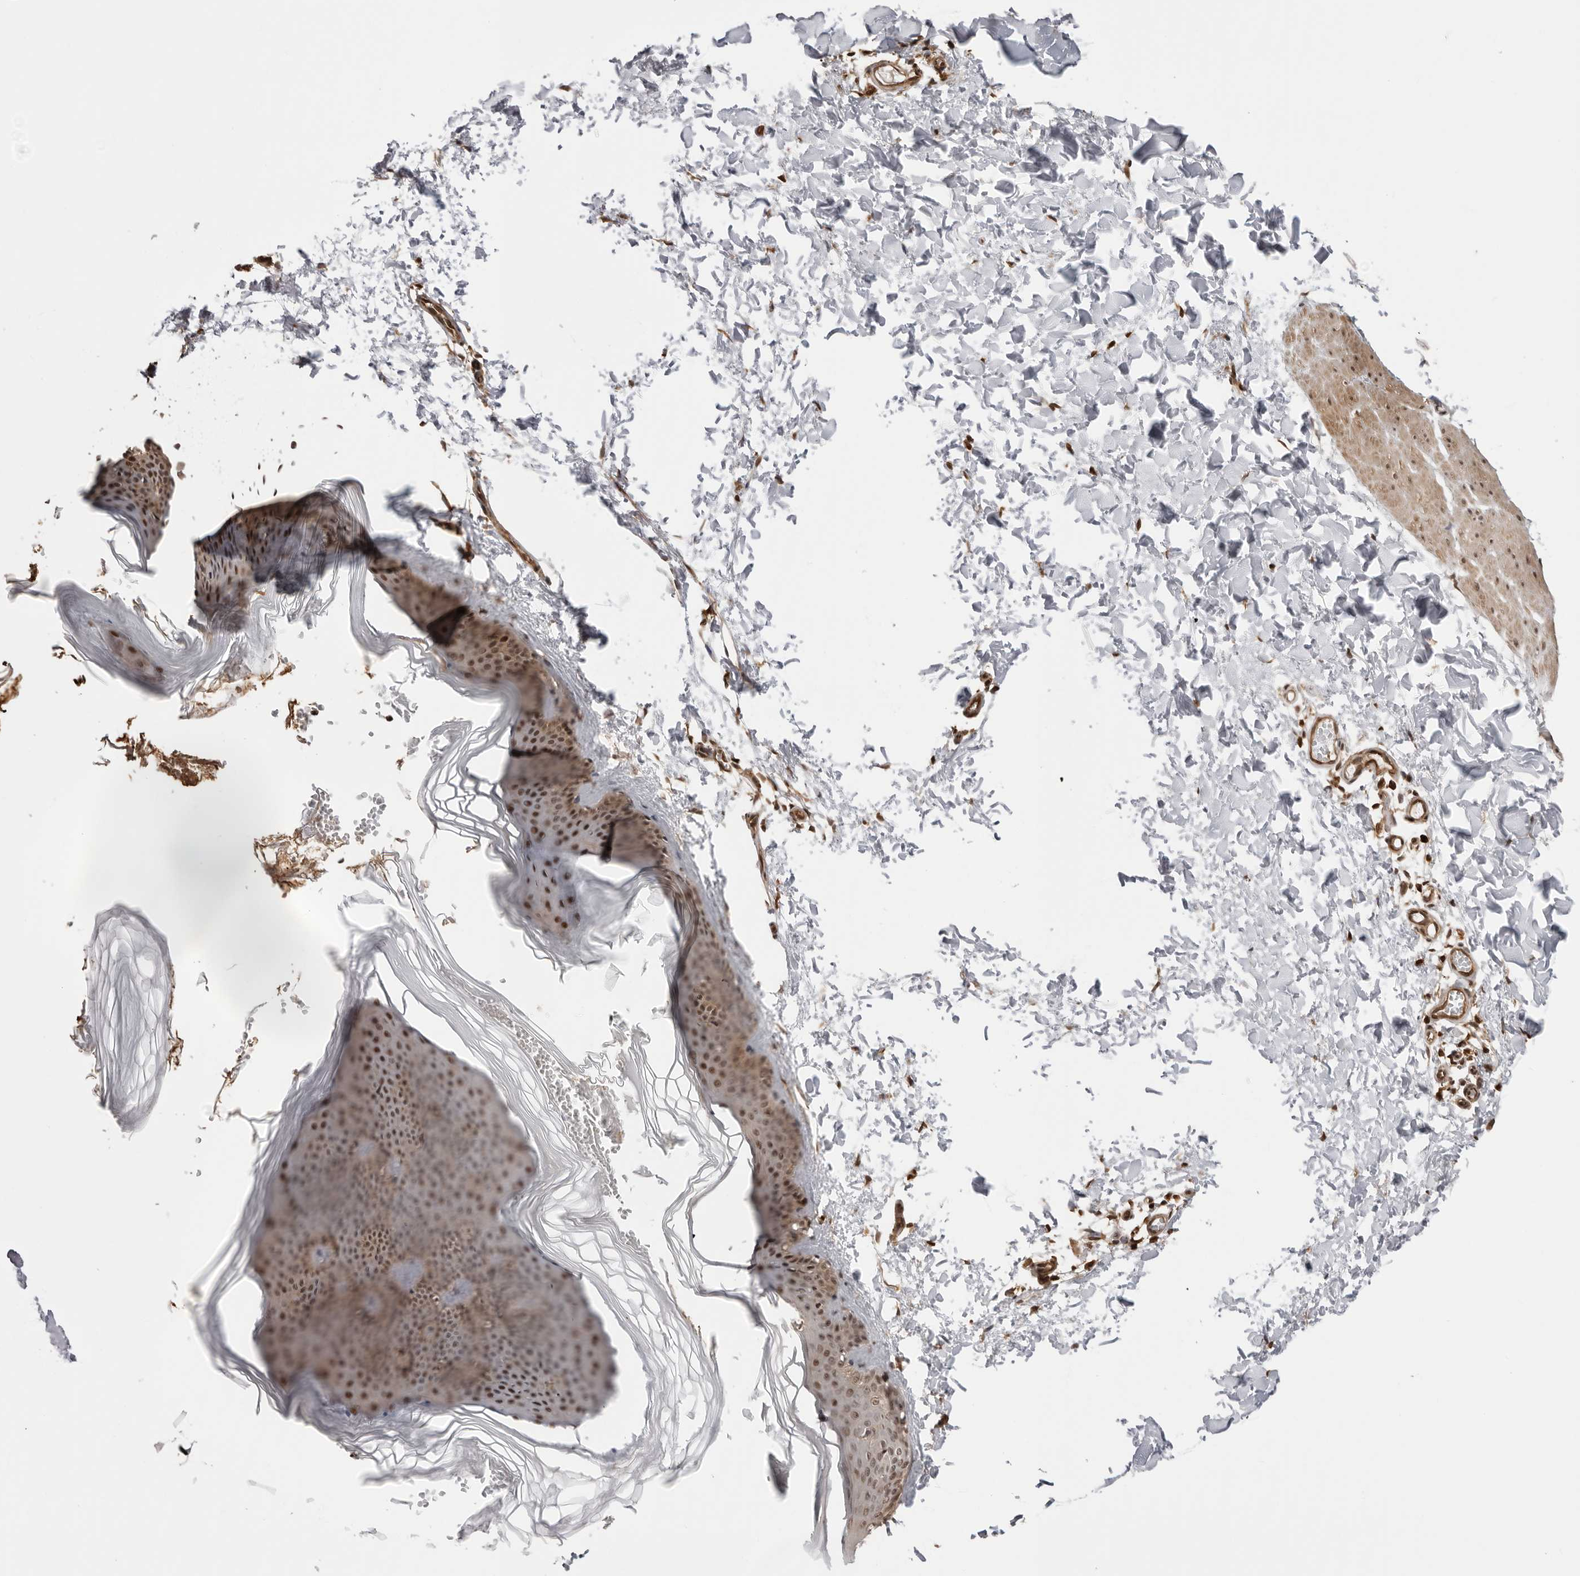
{"staining": {"intensity": "moderate", "quantity": ">75%", "location": "nuclear"}, "tissue": "skin", "cell_type": "Fibroblasts", "image_type": "normal", "snomed": [{"axis": "morphology", "description": "Normal tissue, NOS"}, {"axis": "topography", "description": "Skin"}], "caption": "This is a histology image of immunohistochemistry staining of unremarkable skin, which shows moderate expression in the nuclear of fibroblasts.", "gene": "SDE2", "patient": {"sex": "female", "age": 27}}